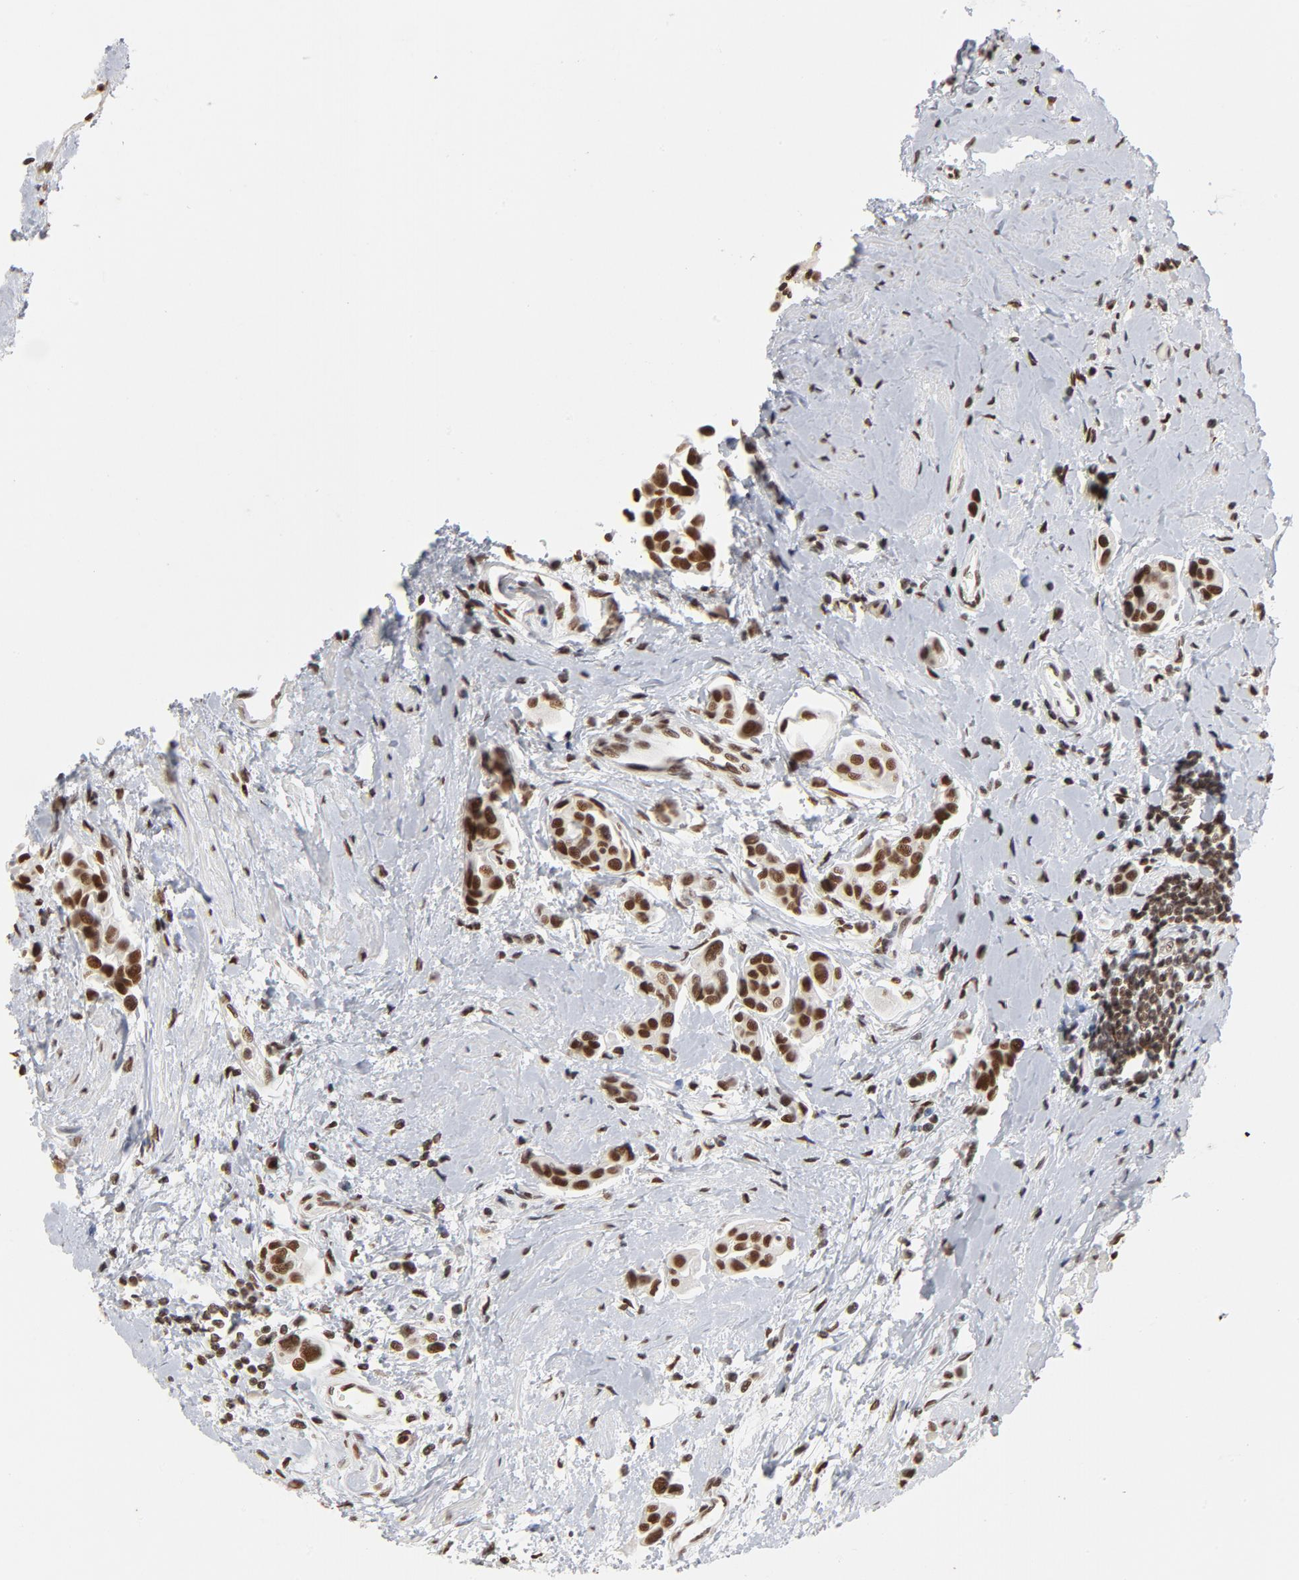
{"staining": {"intensity": "strong", "quantity": ">75%", "location": "nuclear"}, "tissue": "urothelial cancer", "cell_type": "Tumor cells", "image_type": "cancer", "snomed": [{"axis": "morphology", "description": "Urothelial carcinoma, High grade"}, {"axis": "topography", "description": "Urinary bladder"}], "caption": "A brown stain labels strong nuclear staining of a protein in human urothelial cancer tumor cells.", "gene": "TP53BP1", "patient": {"sex": "male", "age": 78}}